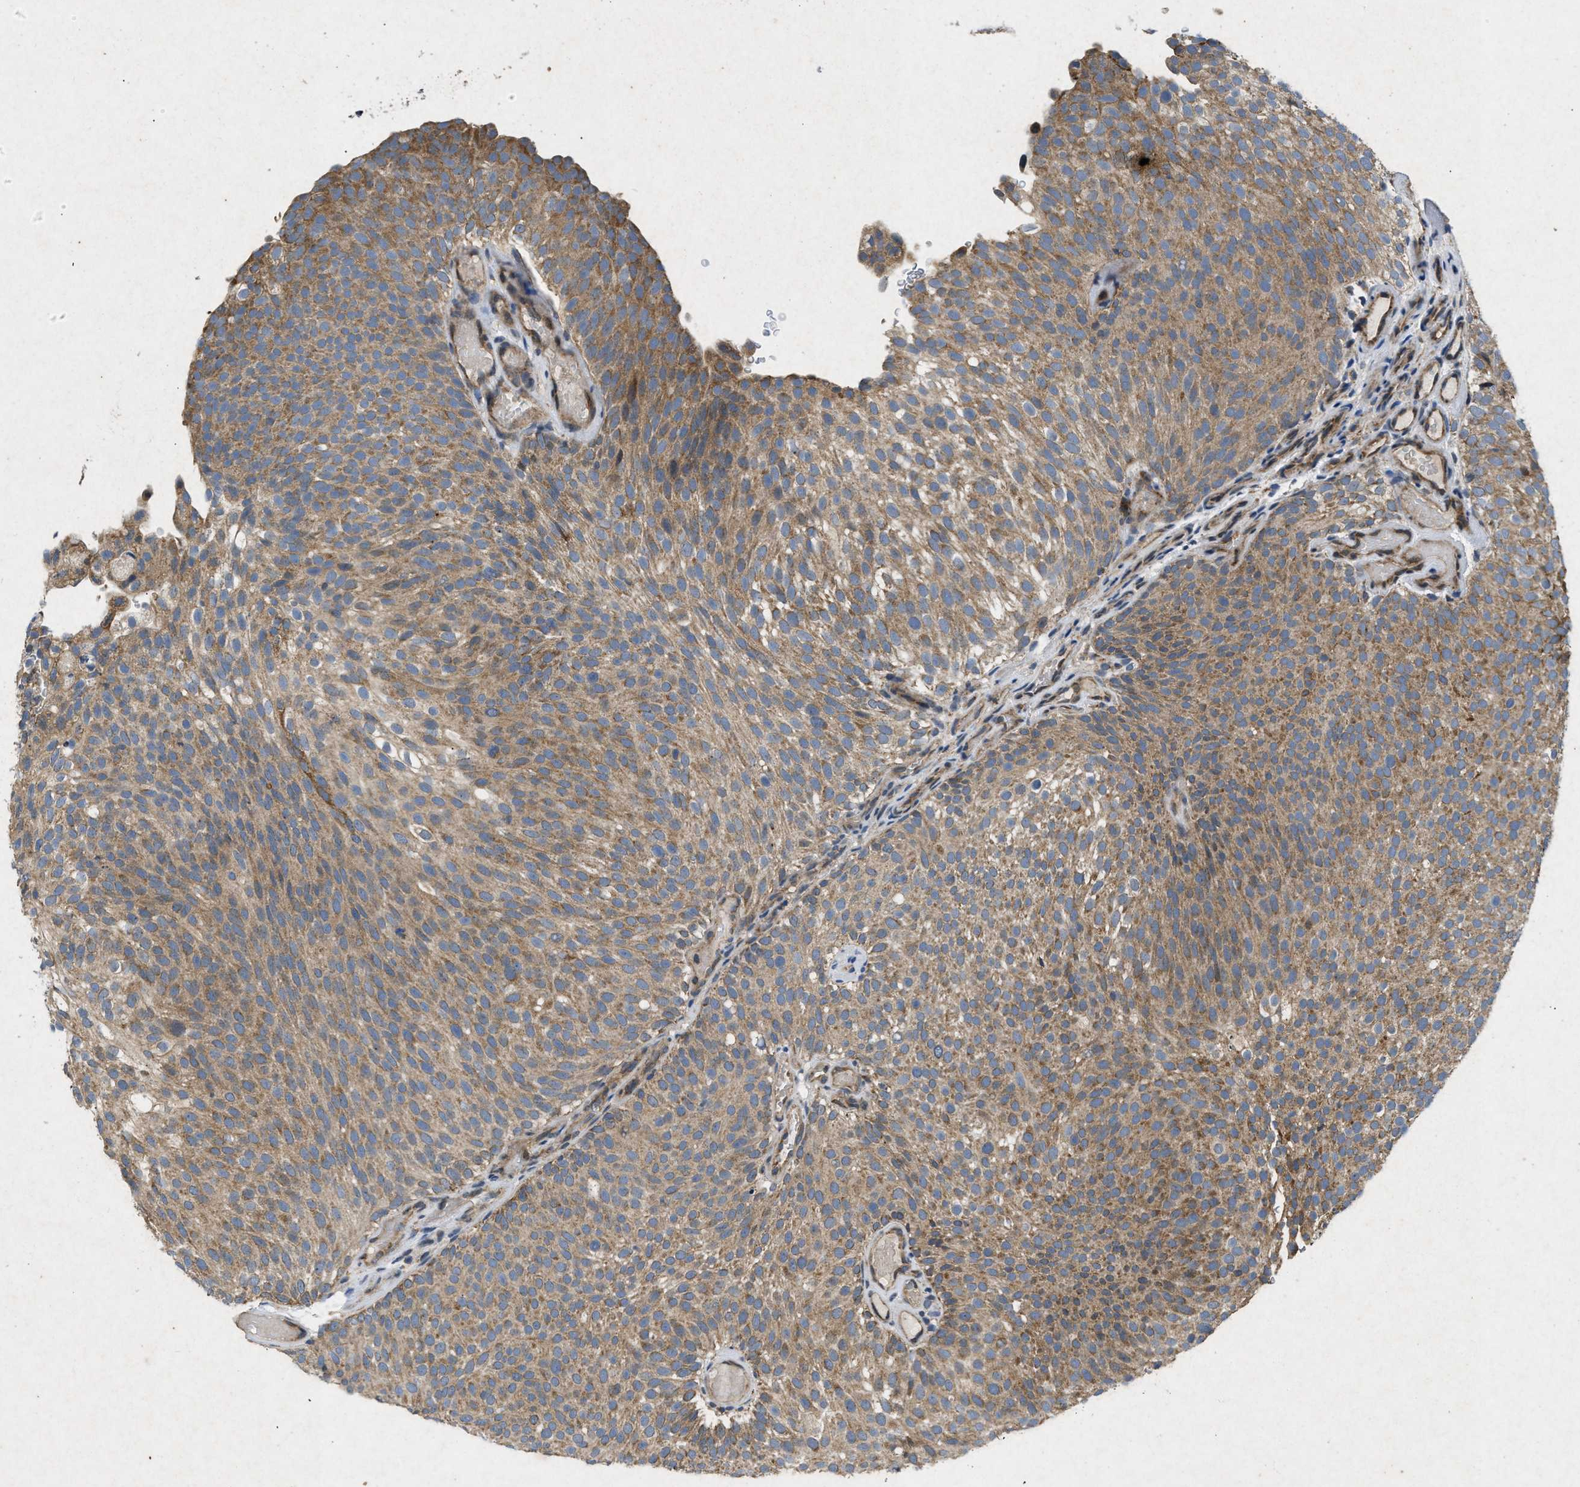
{"staining": {"intensity": "moderate", "quantity": ">75%", "location": "cytoplasmic/membranous"}, "tissue": "urothelial cancer", "cell_type": "Tumor cells", "image_type": "cancer", "snomed": [{"axis": "morphology", "description": "Urothelial carcinoma, Low grade"}, {"axis": "topography", "description": "Urinary bladder"}], "caption": "IHC of human urothelial carcinoma (low-grade) displays medium levels of moderate cytoplasmic/membranous expression in about >75% of tumor cells.", "gene": "PRKG2", "patient": {"sex": "male", "age": 78}}